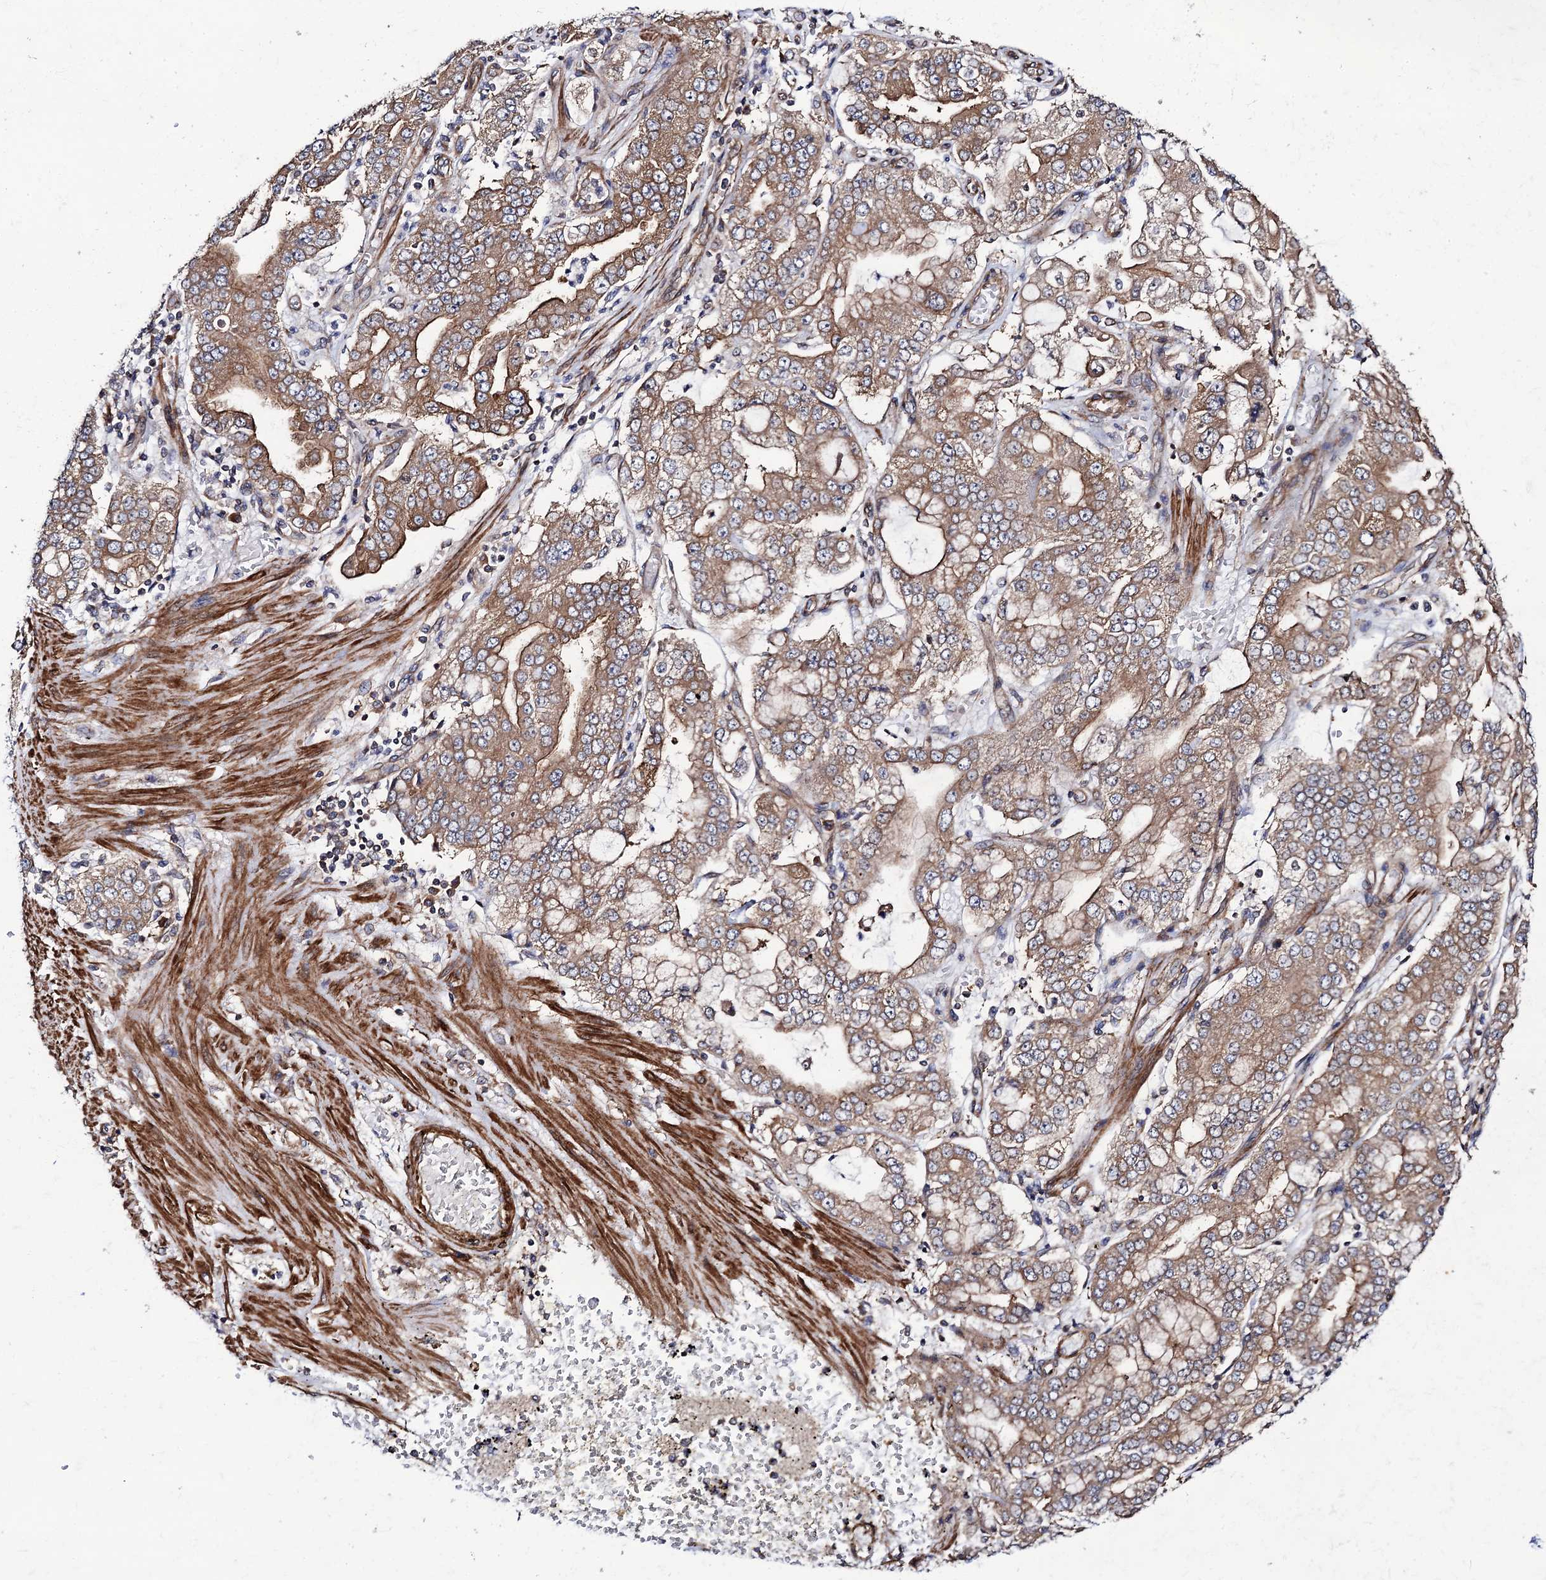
{"staining": {"intensity": "moderate", "quantity": ">75%", "location": "cytoplasmic/membranous"}, "tissue": "stomach cancer", "cell_type": "Tumor cells", "image_type": "cancer", "snomed": [{"axis": "morphology", "description": "Adenocarcinoma, NOS"}, {"axis": "topography", "description": "Stomach"}], "caption": "IHC (DAB (3,3'-diaminobenzidine)) staining of stomach cancer displays moderate cytoplasmic/membranous protein positivity in about >75% of tumor cells. Immunohistochemistry (ihc) stains the protein in brown and the nuclei are stained blue.", "gene": "DYDC1", "patient": {"sex": "male", "age": 76}}